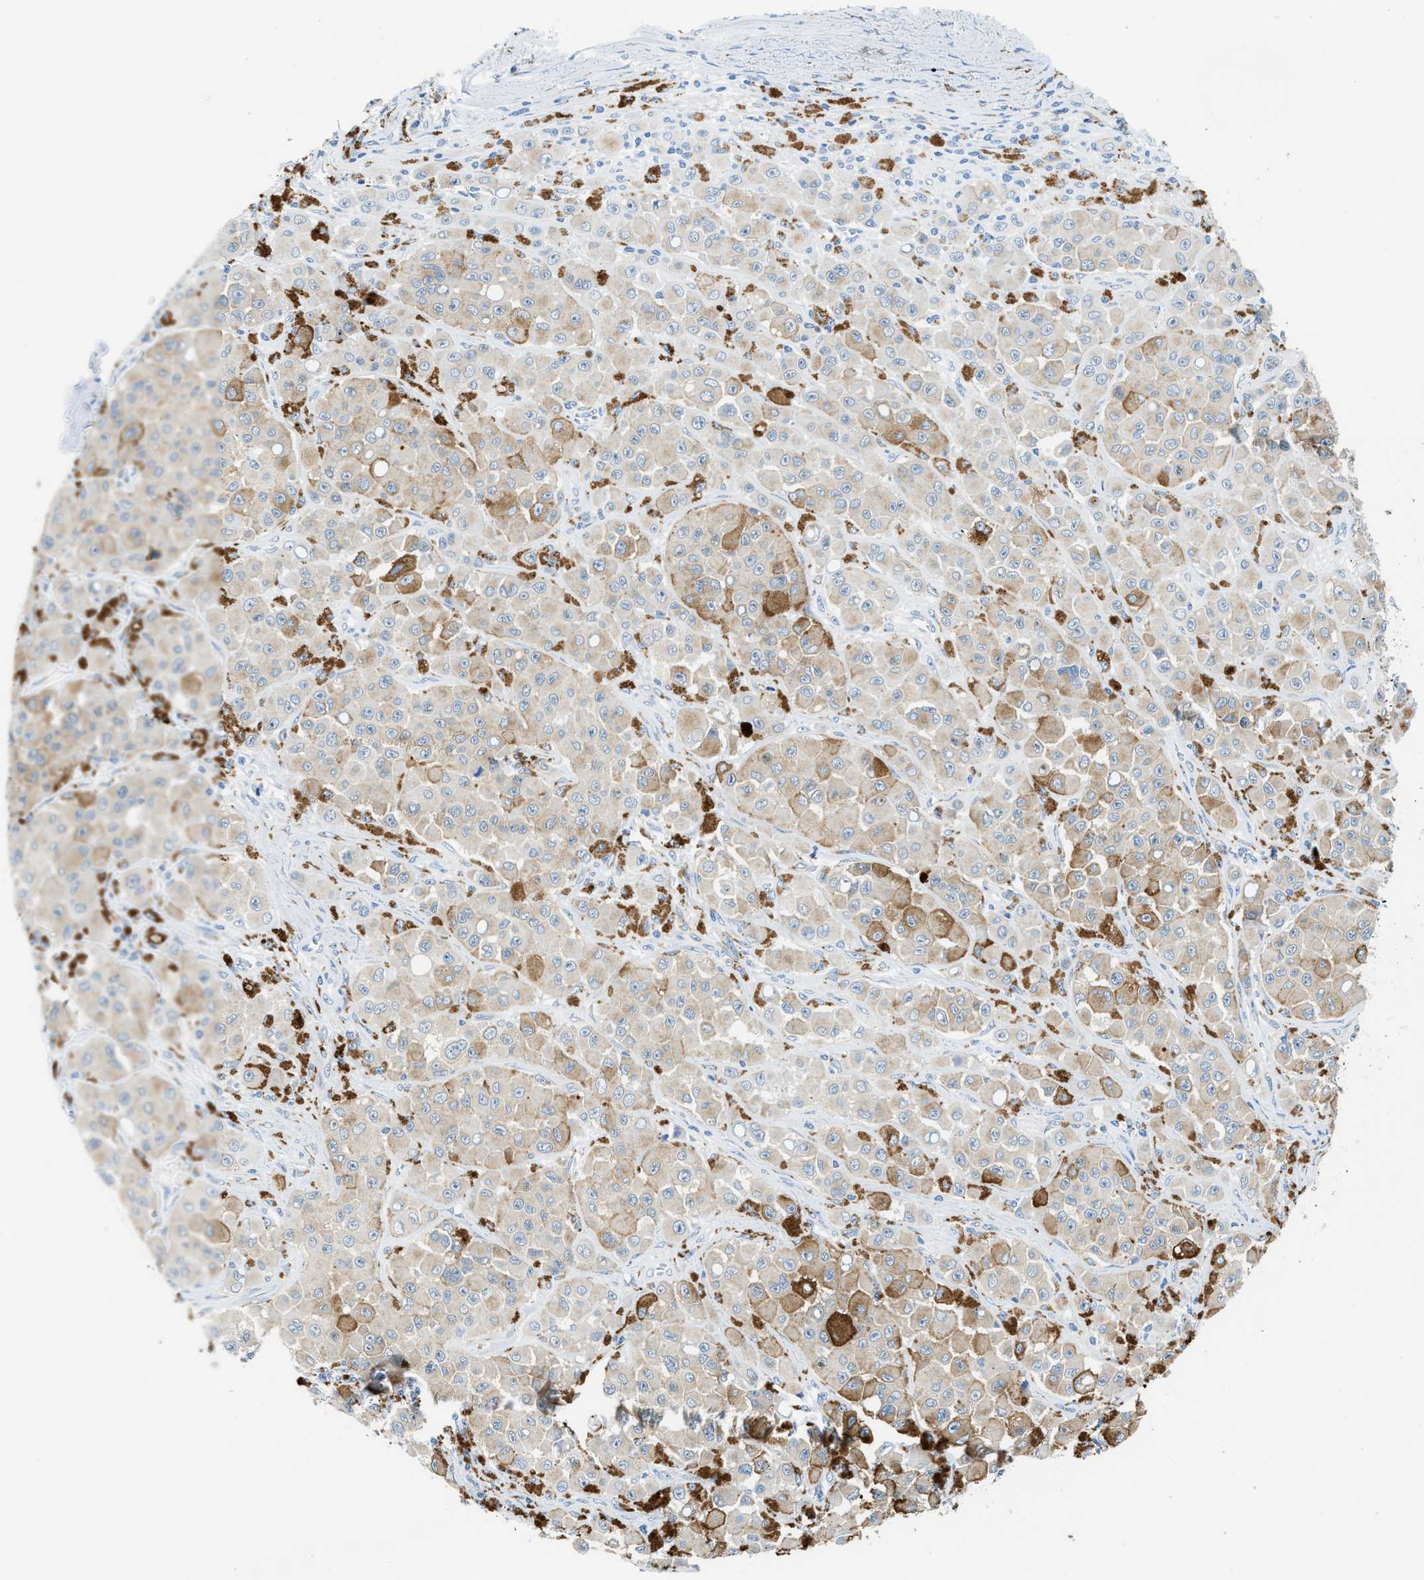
{"staining": {"intensity": "moderate", "quantity": "25%-75%", "location": "cytoplasmic/membranous"}, "tissue": "melanoma", "cell_type": "Tumor cells", "image_type": "cancer", "snomed": [{"axis": "morphology", "description": "Malignant melanoma, NOS"}, {"axis": "topography", "description": "Skin"}], "caption": "Malignant melanoma stained with IHC shows moderate cytoplasmic/membranous positivity in about 25%-75% of tumor cells. (DAB (3,3'-diaminobenzidine) = brown stain, brightfield microscopy at high magnification).", "gene": "TSPAN3", "patient": {"sex": "male", "age": 84}}